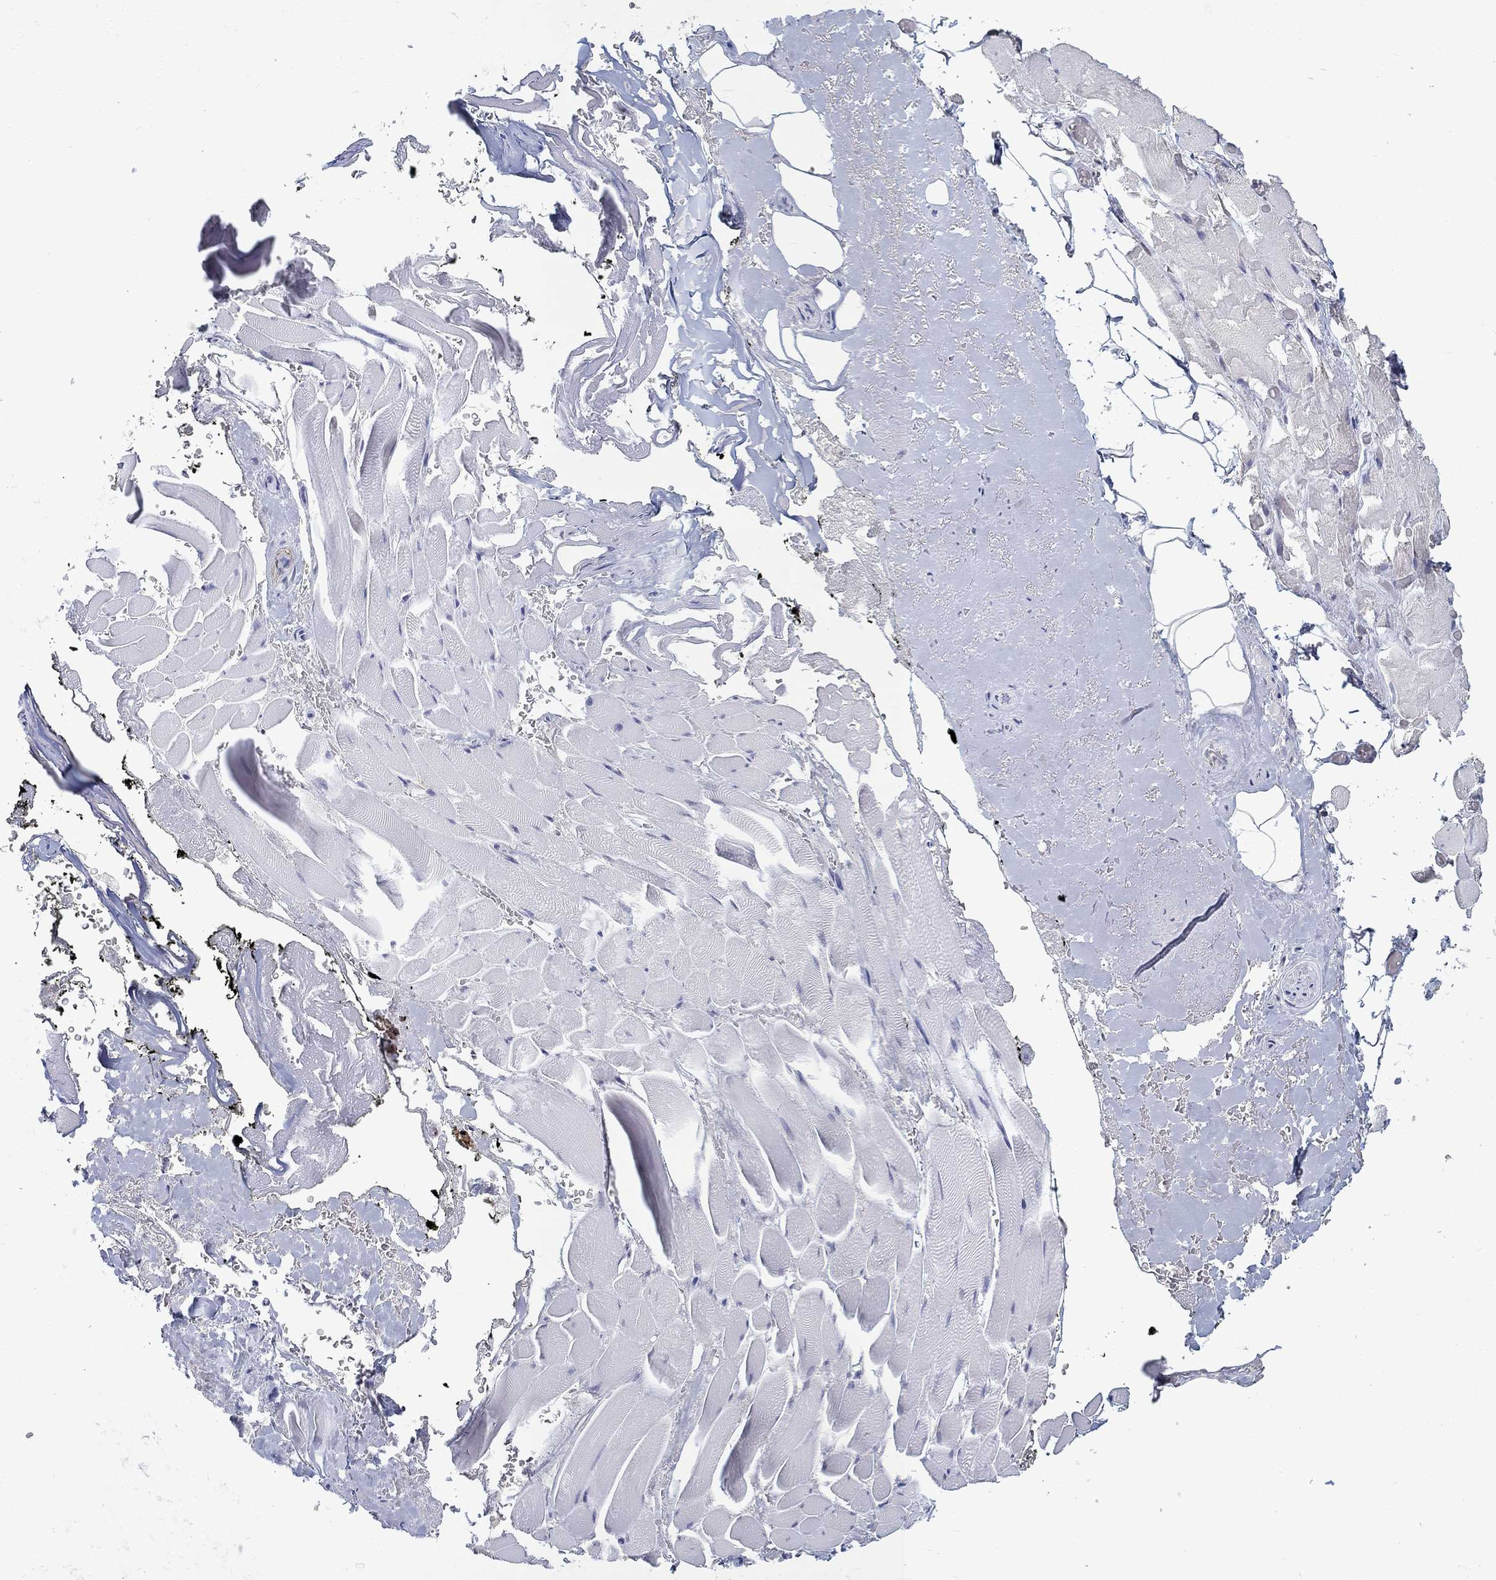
{"staining": {"intensity": "weak", "quantity": "<25%", "location": "nuclear"}, "tissue": "adipose tissue", "cell_type": "Adipocytes", "image_type": "normal", "snomed": [{"axis": "morphology", "description": "Normal tissue, NOS"}, {"axis": "topography", "description": "Anal"}, {"axis": "topography", "description": "Peripheral nerve tissue"}], "caption": "Adipocytes show no significant staining in unremarkable adipose tissue. Nuclei are stained in blue.", "gene": "FGF2", "patient": {"sex": "male", "age": 53}}